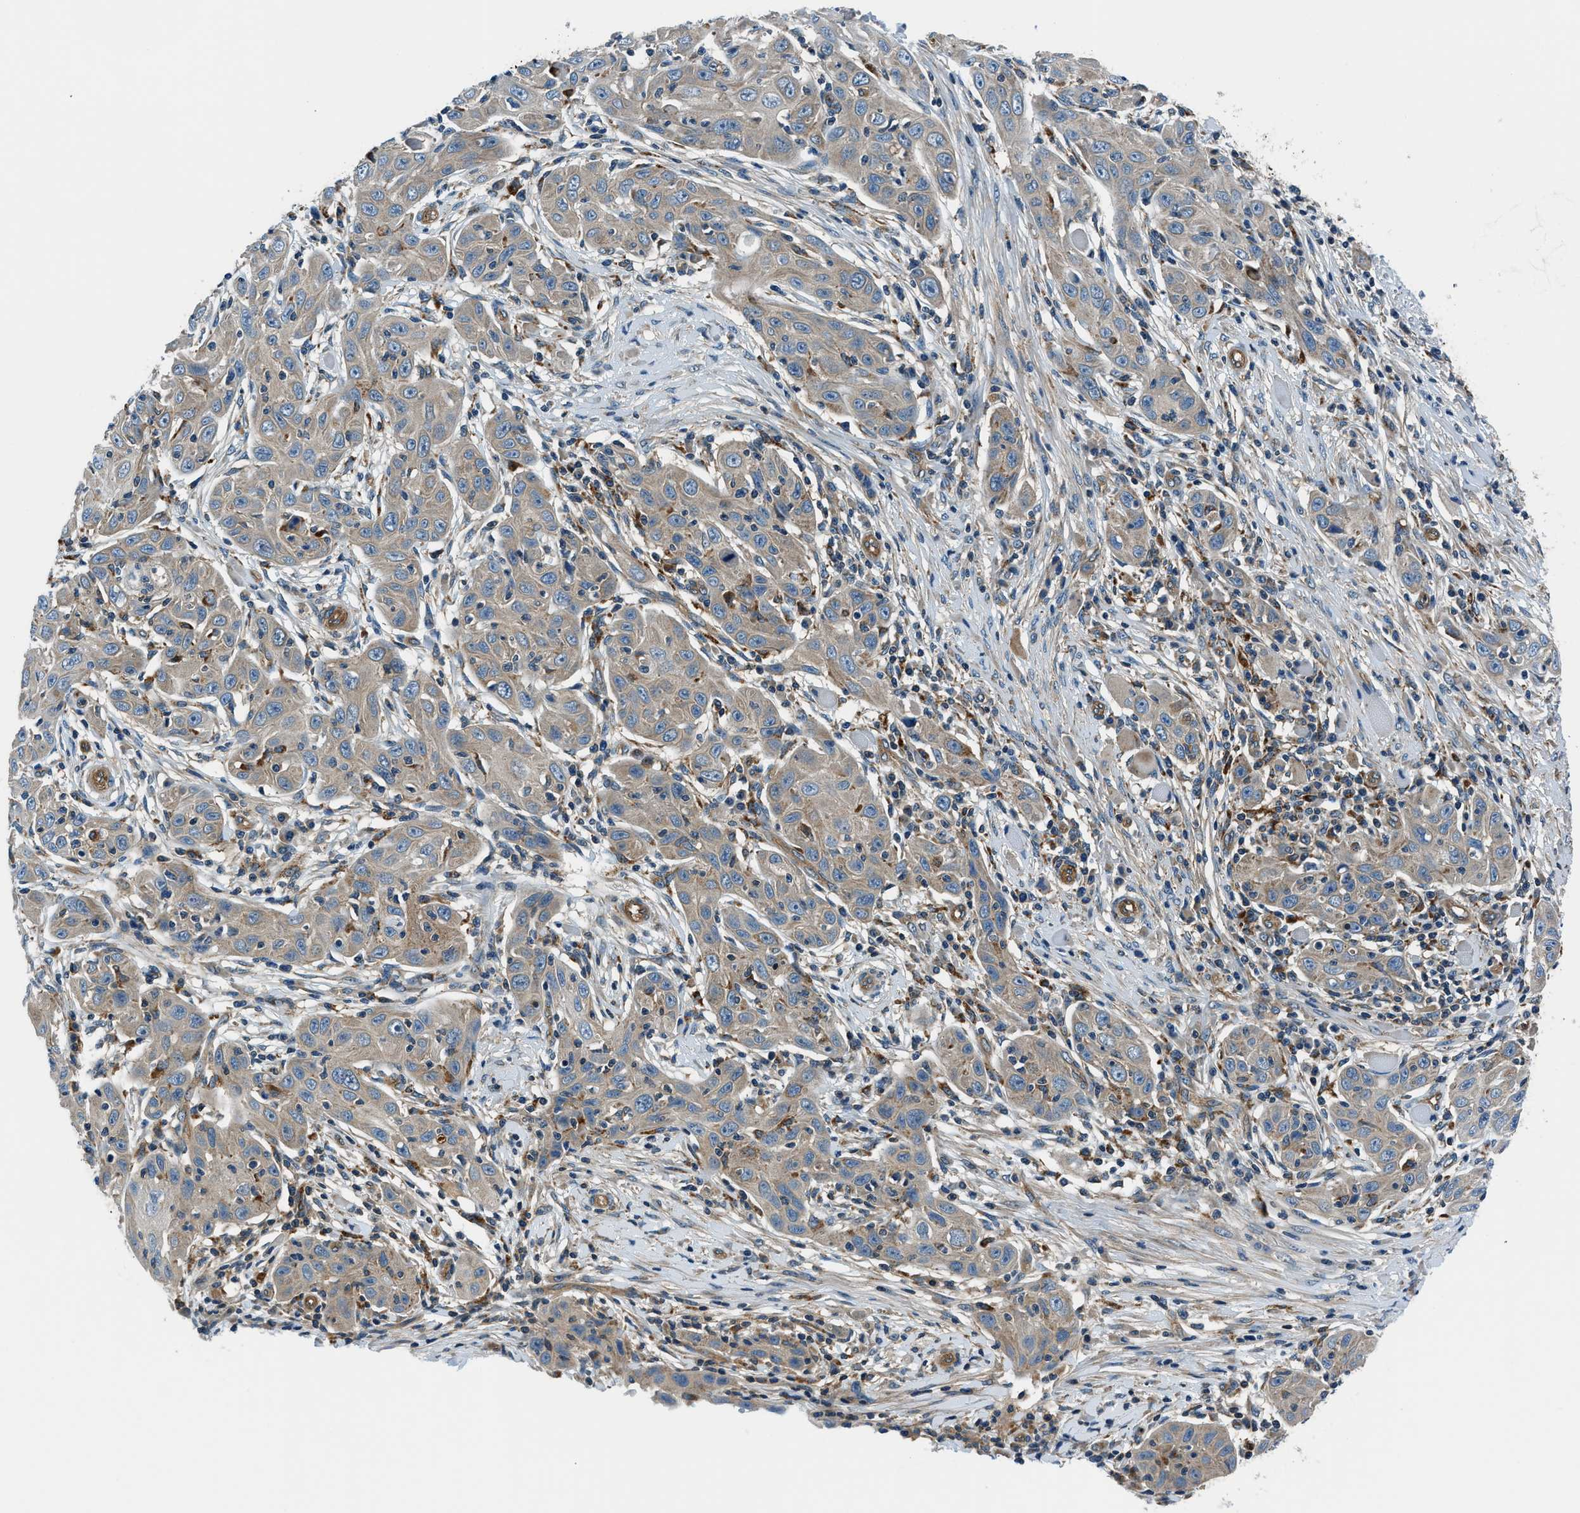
{"staining": {"intensity": "weak", "quantity": ">75%", "location": "cytoplasmic/membranous"}, "tissue": "skin cancer", "cell_type": "Tumor cells", "image_type": "cancer", "snomed": [{"axis": "morphology", "description": "Squamous cell carcinoma, NOS"}, {"axis": "topography", "description": "Skin"}], "caption": "DAB (3,3'-diaminobenzidine) immunohistochemical staining of skin cancer displays weak cytoplasmic/membranous protein expression in approximately >75% of tumor cells.", "gene": "SLC19A2", "patient": {"sex": "female", "age": 88}}